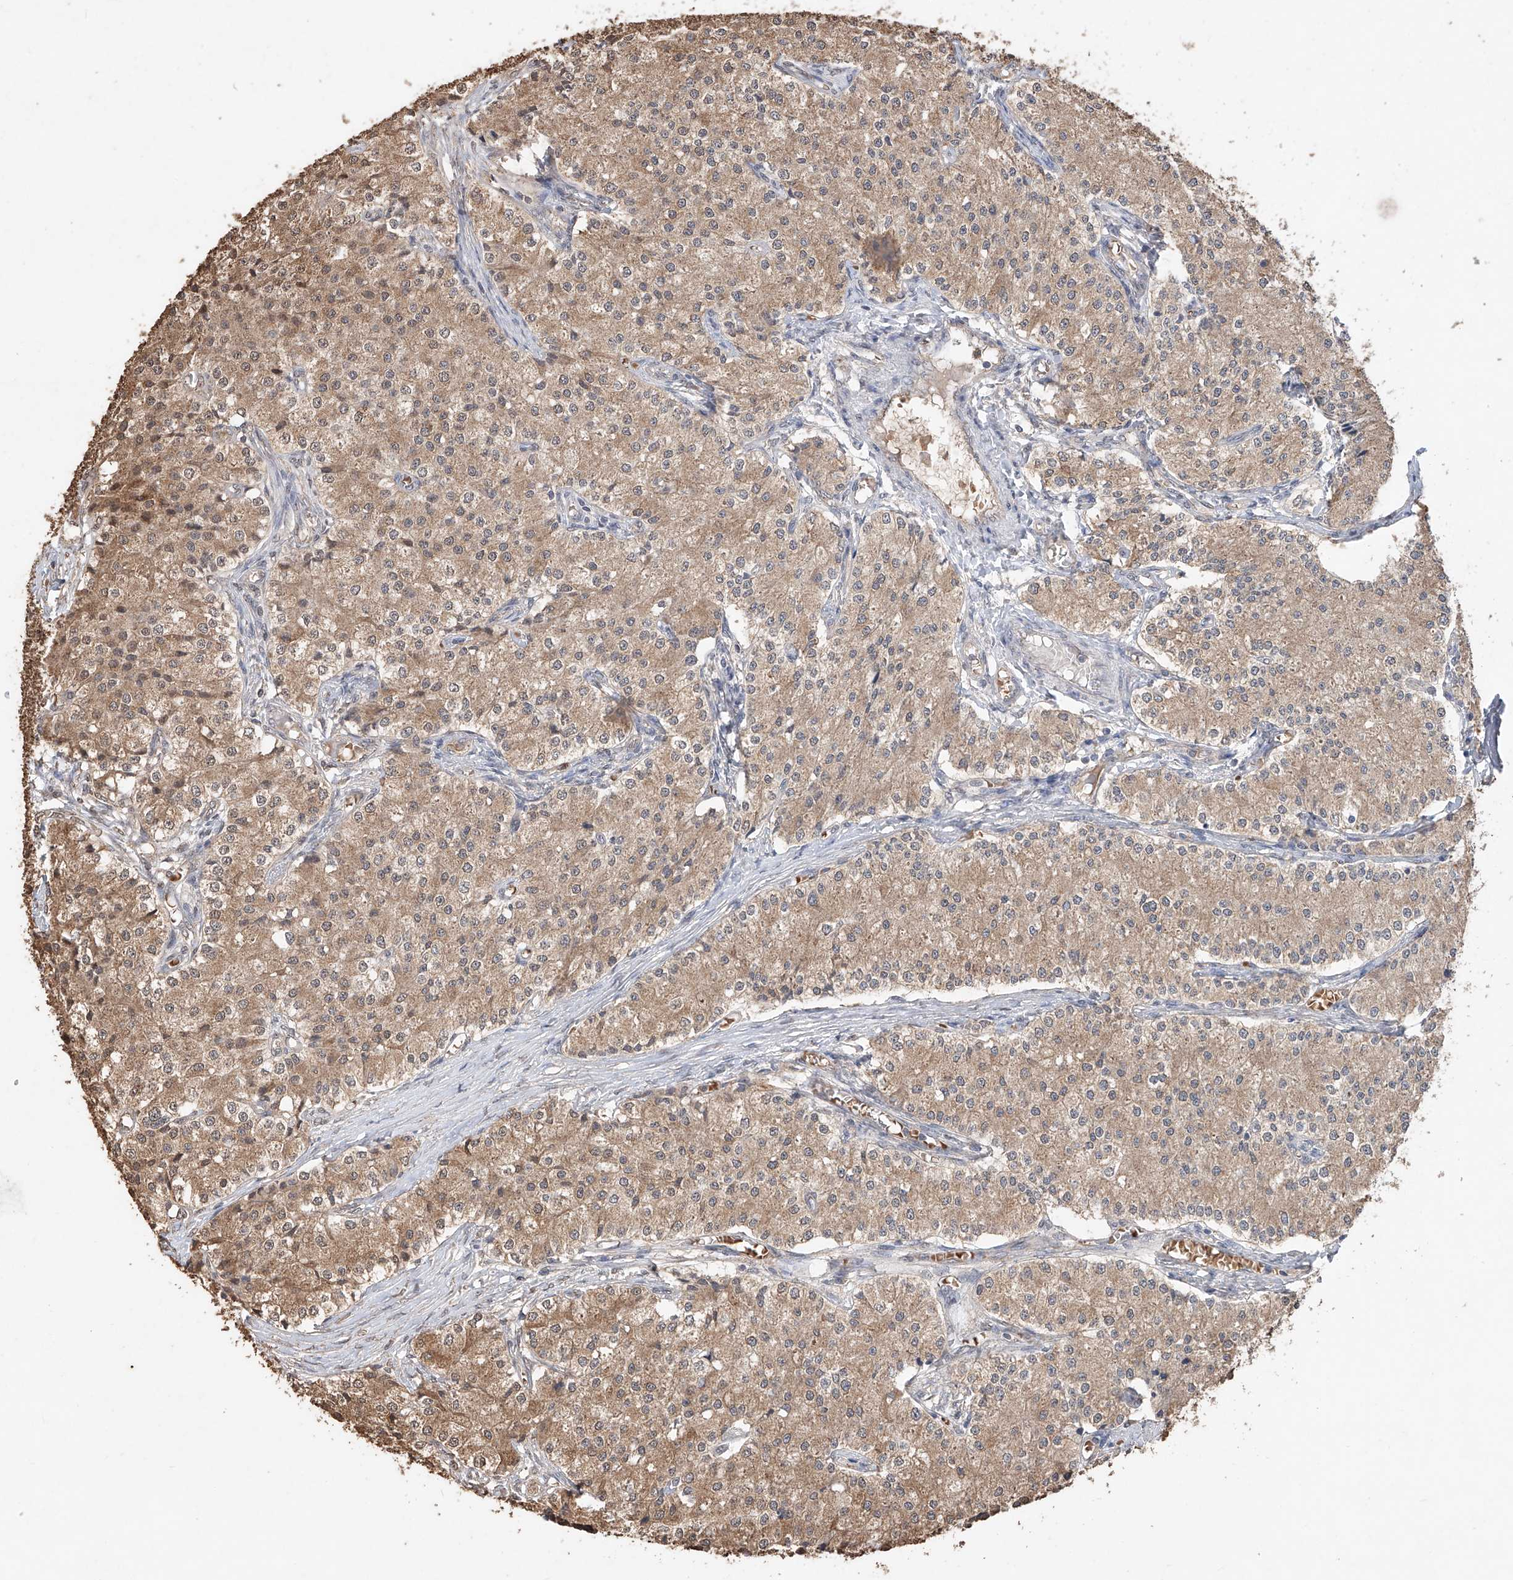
{"staining": {"intensity": "moderate", "quantity": ">75%", "location": "cytoplasmic/membranous"}, "tissue": "carcinoid", "cell_type": "Tumor cells", "image_type": "cancer", "snomed": [{"axis": "morphology", "description": "Carcinoid, malignant, NOS"}, {"axis": "topography", "description": "Colon"}], "caption": "Carcinoid stained for a protein (brown) demonstrates moderate cytoplasmic/membranous positive positivity in approximately >75% of tumor cells.", "gene": "ELOVL1", "patient": {"sex": "female", "age": 52}}